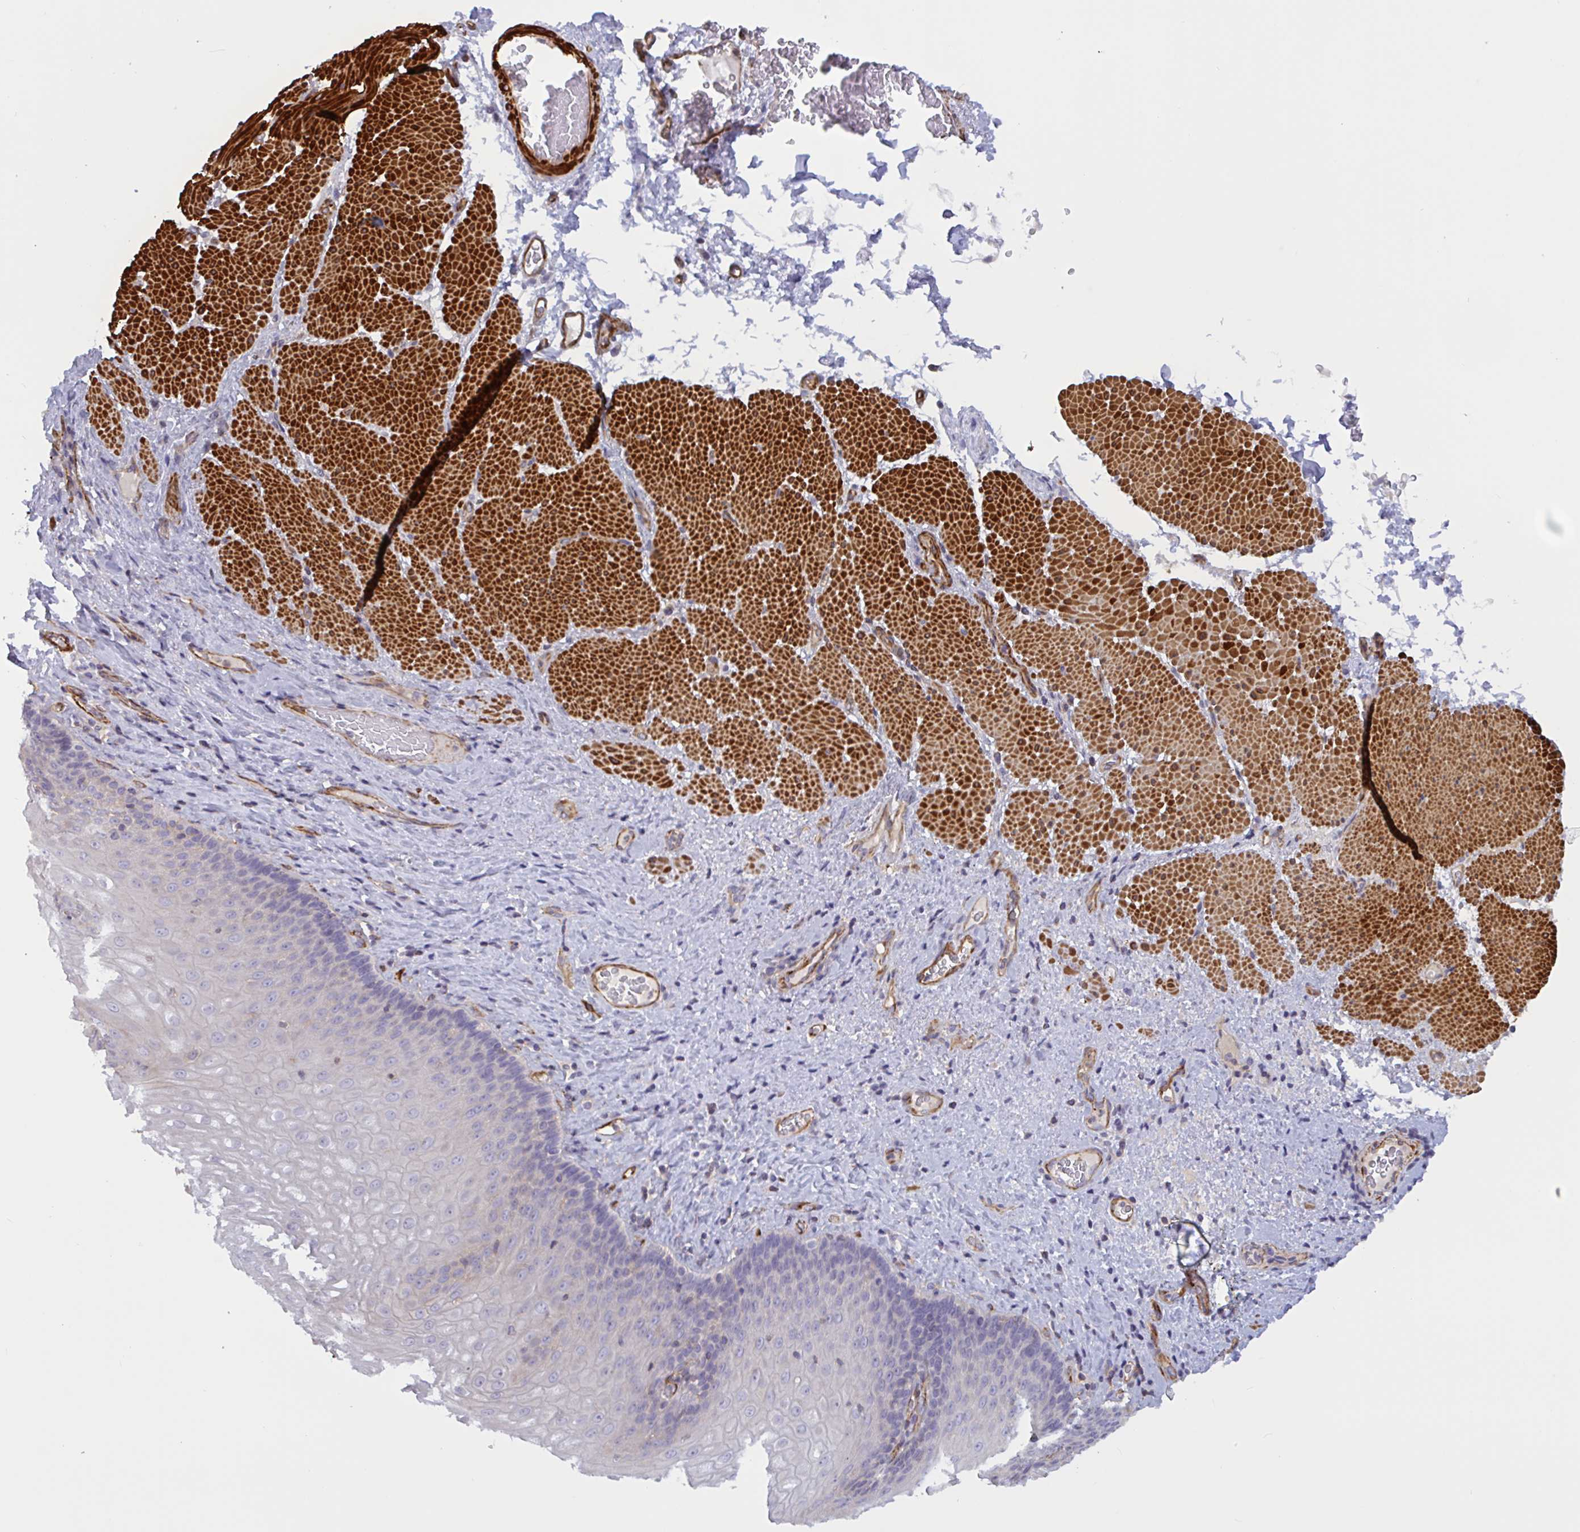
{"staining": {"intensity": "negative", "quantity": "none", "location": "none"}, "tissue": "esophagus", "cell_type": "Squamous epithelial cells", "image_type": "normal", "snomed": [{"axis": "morphology", "description": "Normal tissue, NOS"}, {"axis": "topography", "description": "Esophagus"}], "caption": "A high-resolution photomicrograph shows IHC staining of unremarkable esophagus, which reveals no significant positivity in squamous epithelial cells. Brightfield microscopy of IHC stained with DAB (brown) and hematoxylin (blue), captured at high magnification.", "gene": "SHISA7", "patient": {"sex": "male", "age": 62}}